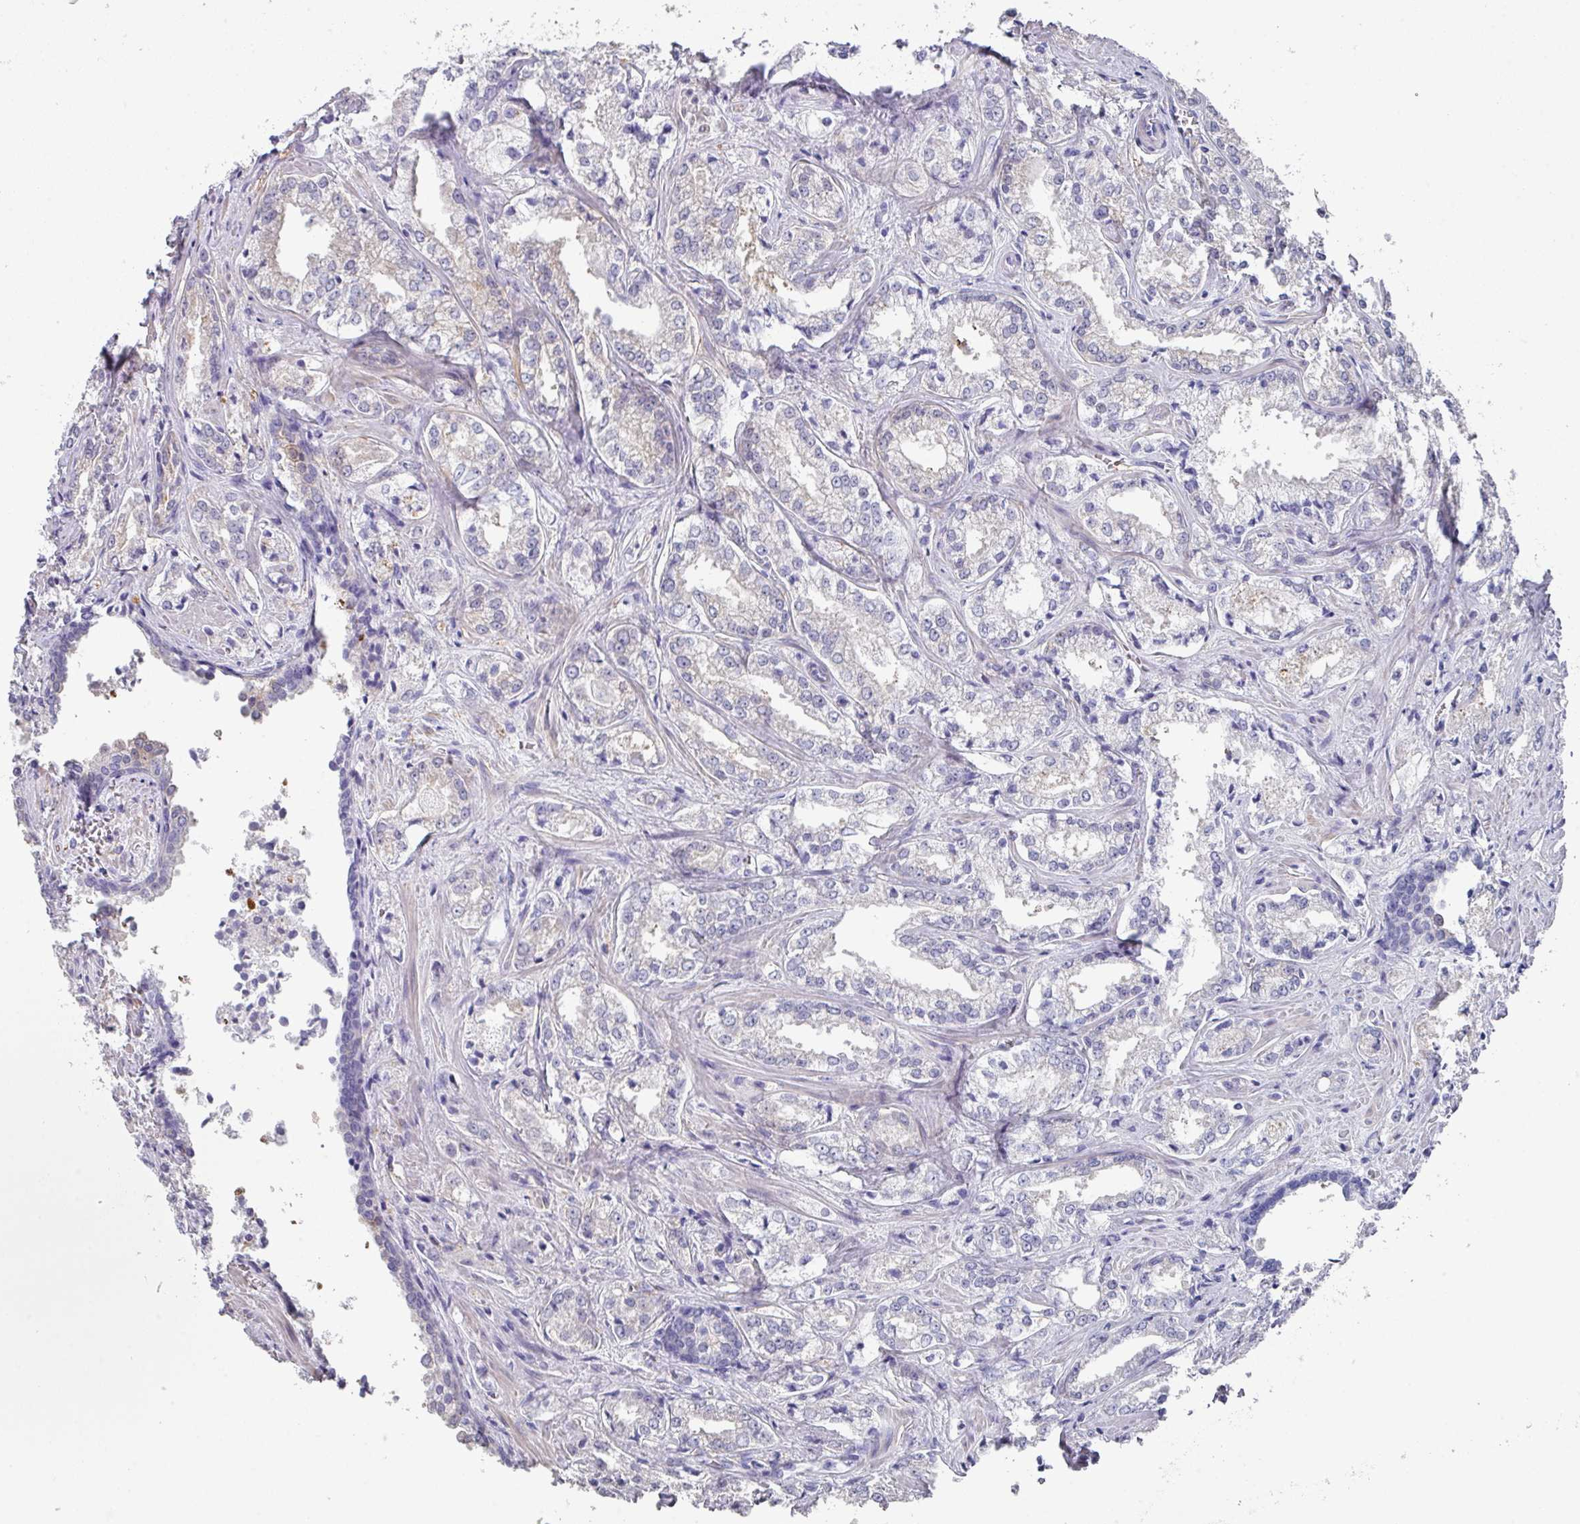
{"staining": {"intensity": "negative", "quantity": "none", "location": "none"}, "tissue": "prostate cancer", "cell_type": "Tumor cells", "image_type": "cancer", "snomed": [{"axis": "morphology", "description": "Adenocarcinoma, Low grade"}, {"axis": "topography", "description": "Prostate"}], "caption": "High power microscopy image of an immunohistochemistry (IHC) photomicrograph of low-grade adenocarcinoma (prostate), revealing no significant staining in tumor cells.", "gene": "PEX10", "patient": {"sex": "male", "age": 47}}